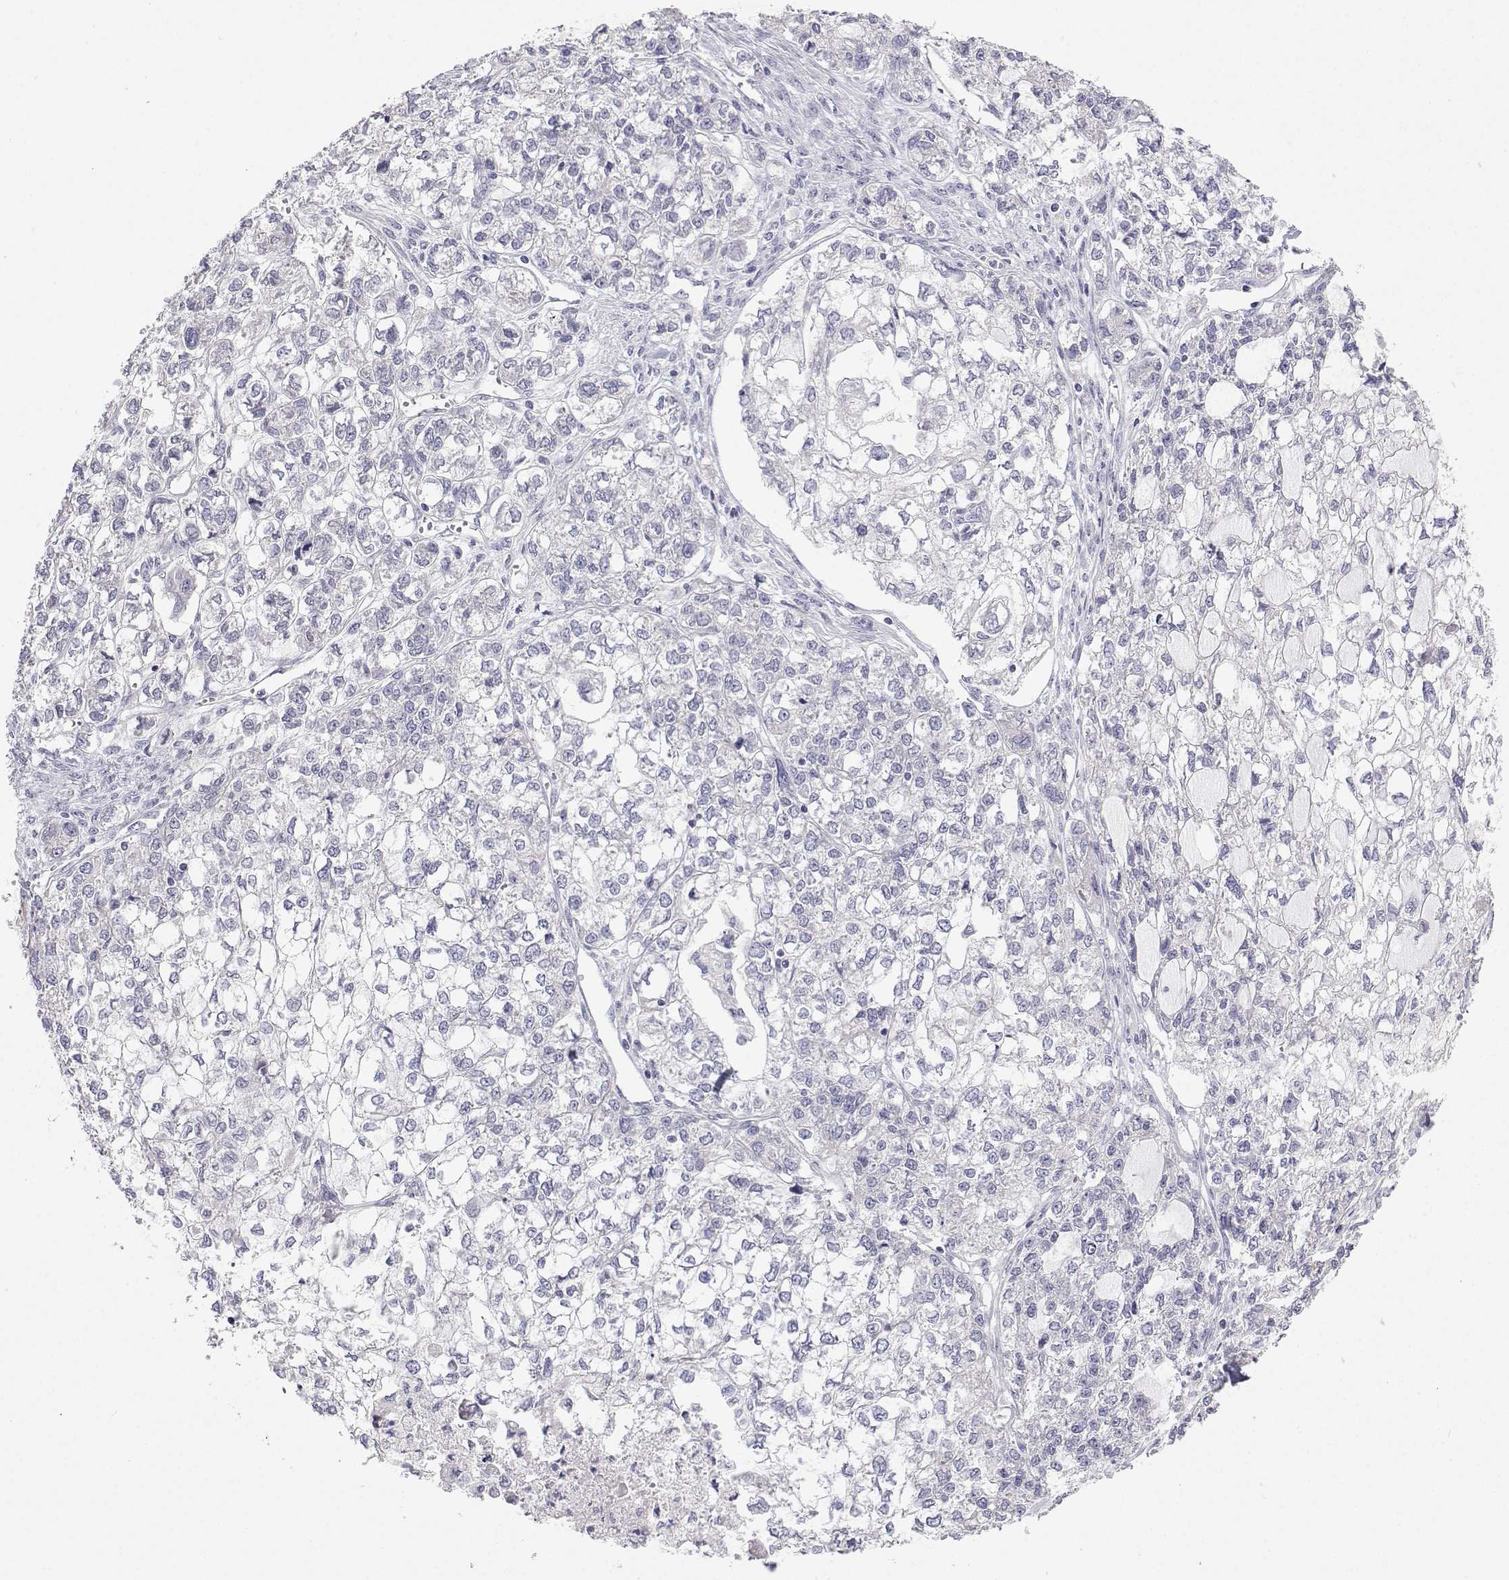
{"staining": {"intensity": "negative", "quantity": "none", "location": "none"}, "tissue": "ovarian cancer", "cell_type": "Tumor cells", "image_type": "cancer", "snomed": [{"axis": "morphology", "description": "Carcinoma, endometroid"}, {"axis": "topography", "description": "Ovary"}], "caption": "High power microscopy histopathology image of an immunohistochemistry (IHC) micrograph of ovarian endometroid carcinoma, revealing no significant positivity in tumor cells. (Stains: DAB (3,3'-diaminobenzidine) IHC with hematoxylin counter stain, Microscopy: brightfield microscopy at high magnification).", "gene": "ANKRD65", "patient": {"sex": "female", "age": 64}}